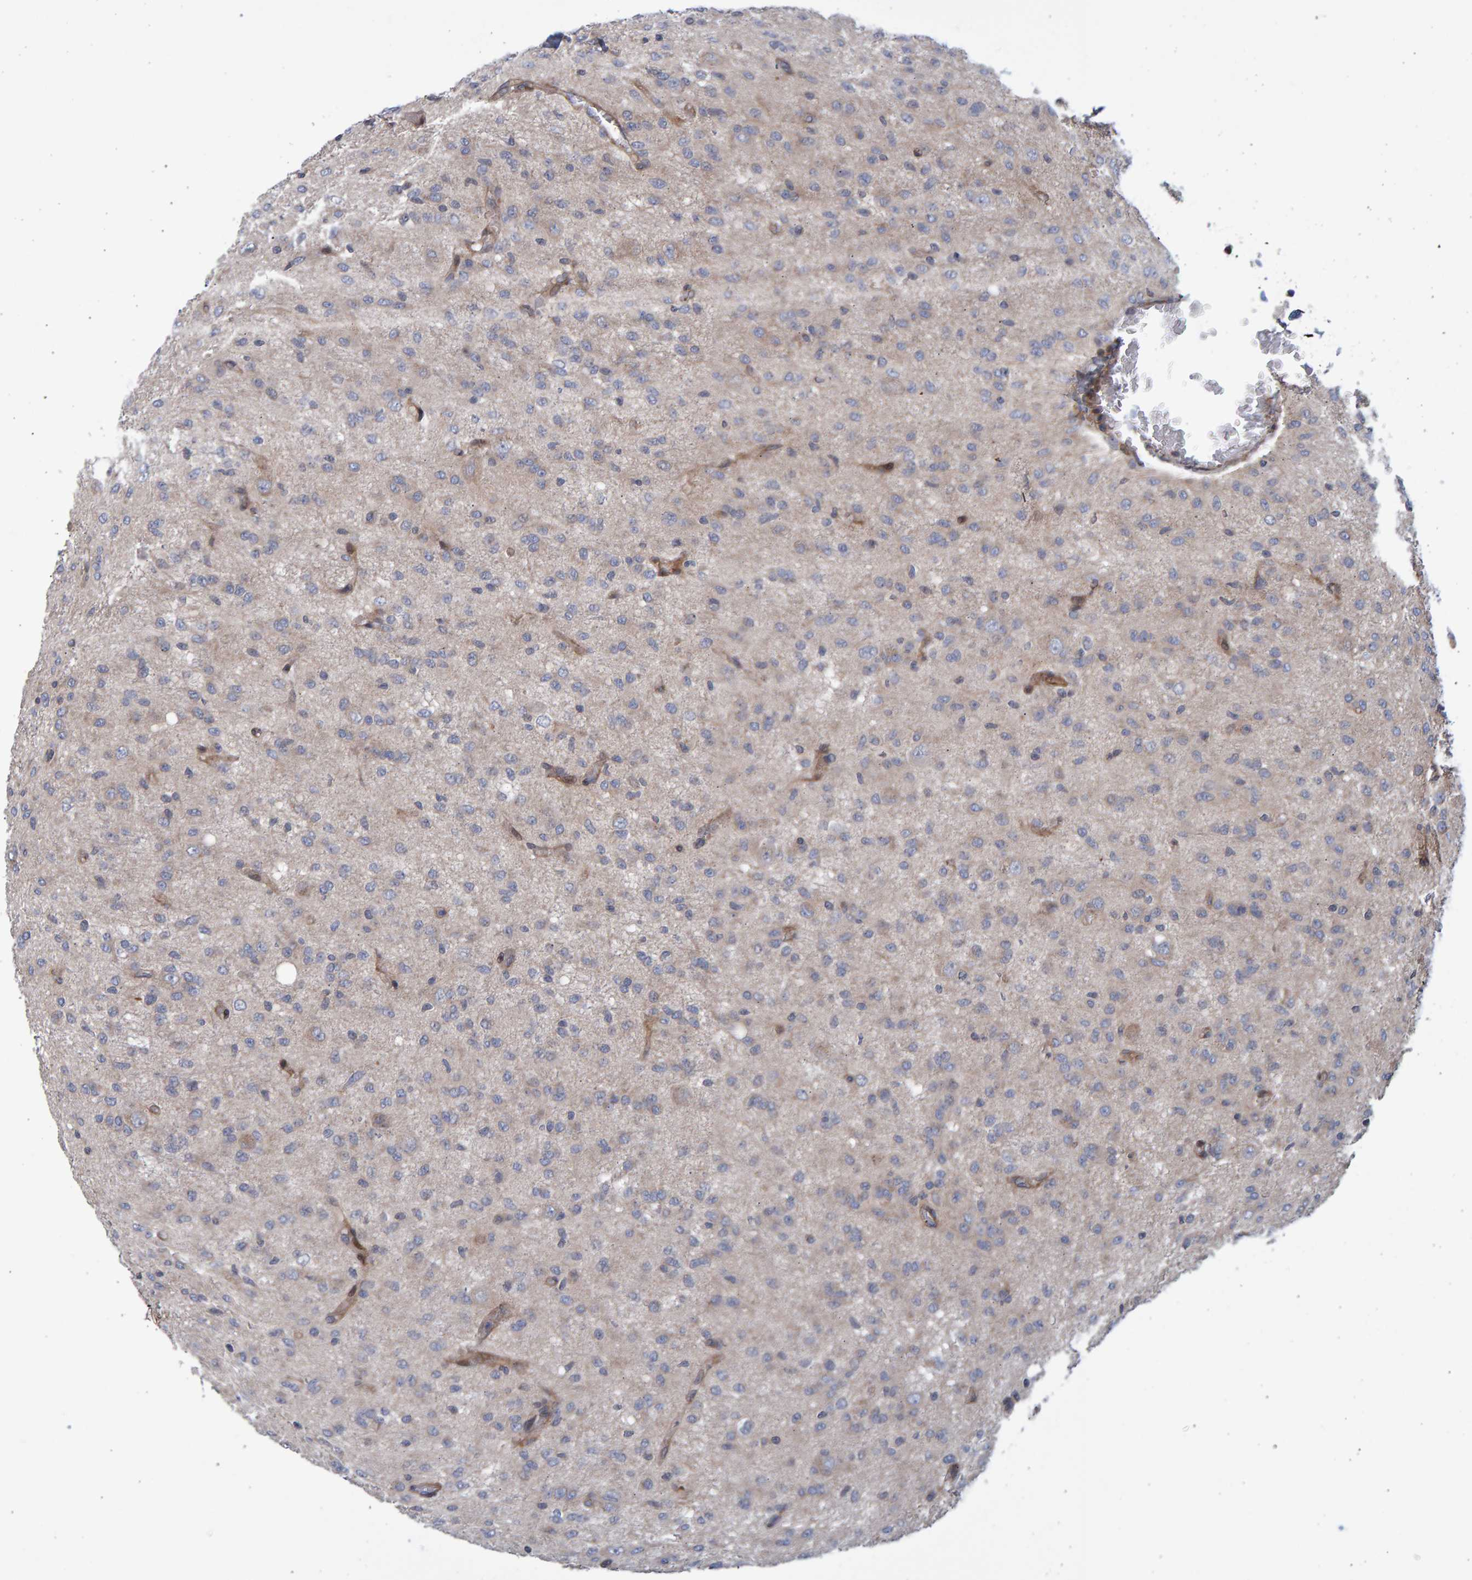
{"staining": {"intensity": "weak", "quantity": "<25%", "location": "cytoplasmic/membranous"}, "tissue": "glioma", "cell_type": "Tumor cells", "image_type": "cancer", "snomed": [{"axis": "morphology", "description": "Glioma, malignant, High grade"}, {"axis": "topography", "description": "Brain"}], "caption": "Immunohistochemistry (IHC) histopathology image of glioma stained for a protein (brown), which exhibits no positivity in tumor cells.", "gene": "LRBA", "patient": {"sex": "female", "age": 59}}